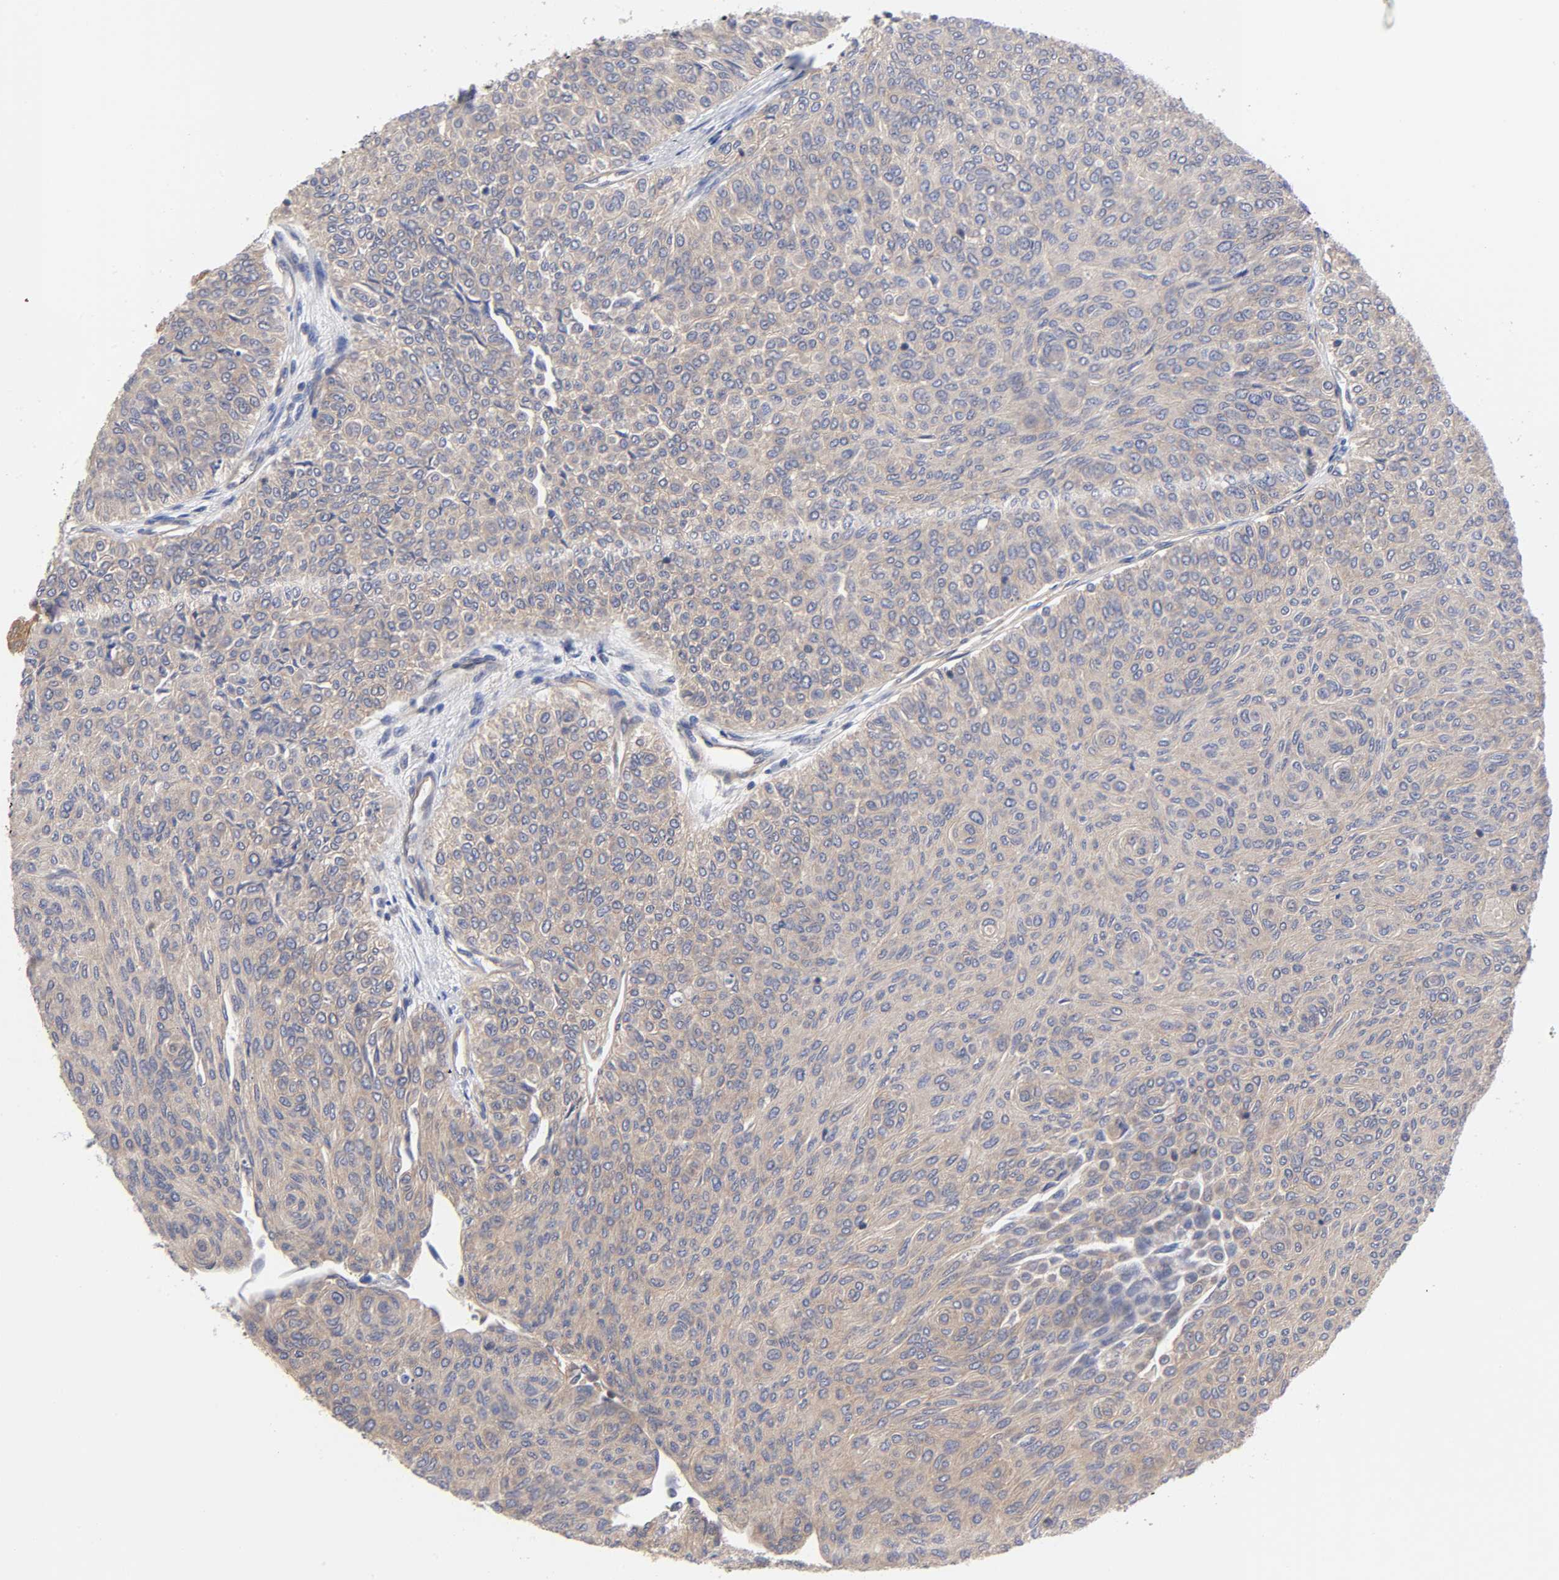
{"staining": {"intensity": "weak", "quantity": ">75%", "location": "cytoplasmic/membranous"}, "tissue": "urothelial cancer", "cell_type": "Tumor cells", "image_type": "cancer", "snomed": [{"axis": "morphology", "description": "Urothelial carcinoma, Low grade"}, {"axis": "topography", "description": "Urinary bladder"}], "caption": "An IHC histopathology image of neoplastic tissue is shown. Protein staining in brown highlights weak cytoplasmic/membranous positivity in urothelial carcinoma (low-grade) within tumor cells. (DAB = brown stain, brightfield microscopy at high magnification).", "gene": "STRN3", "patient": {"sex": "male", "age": 78}}